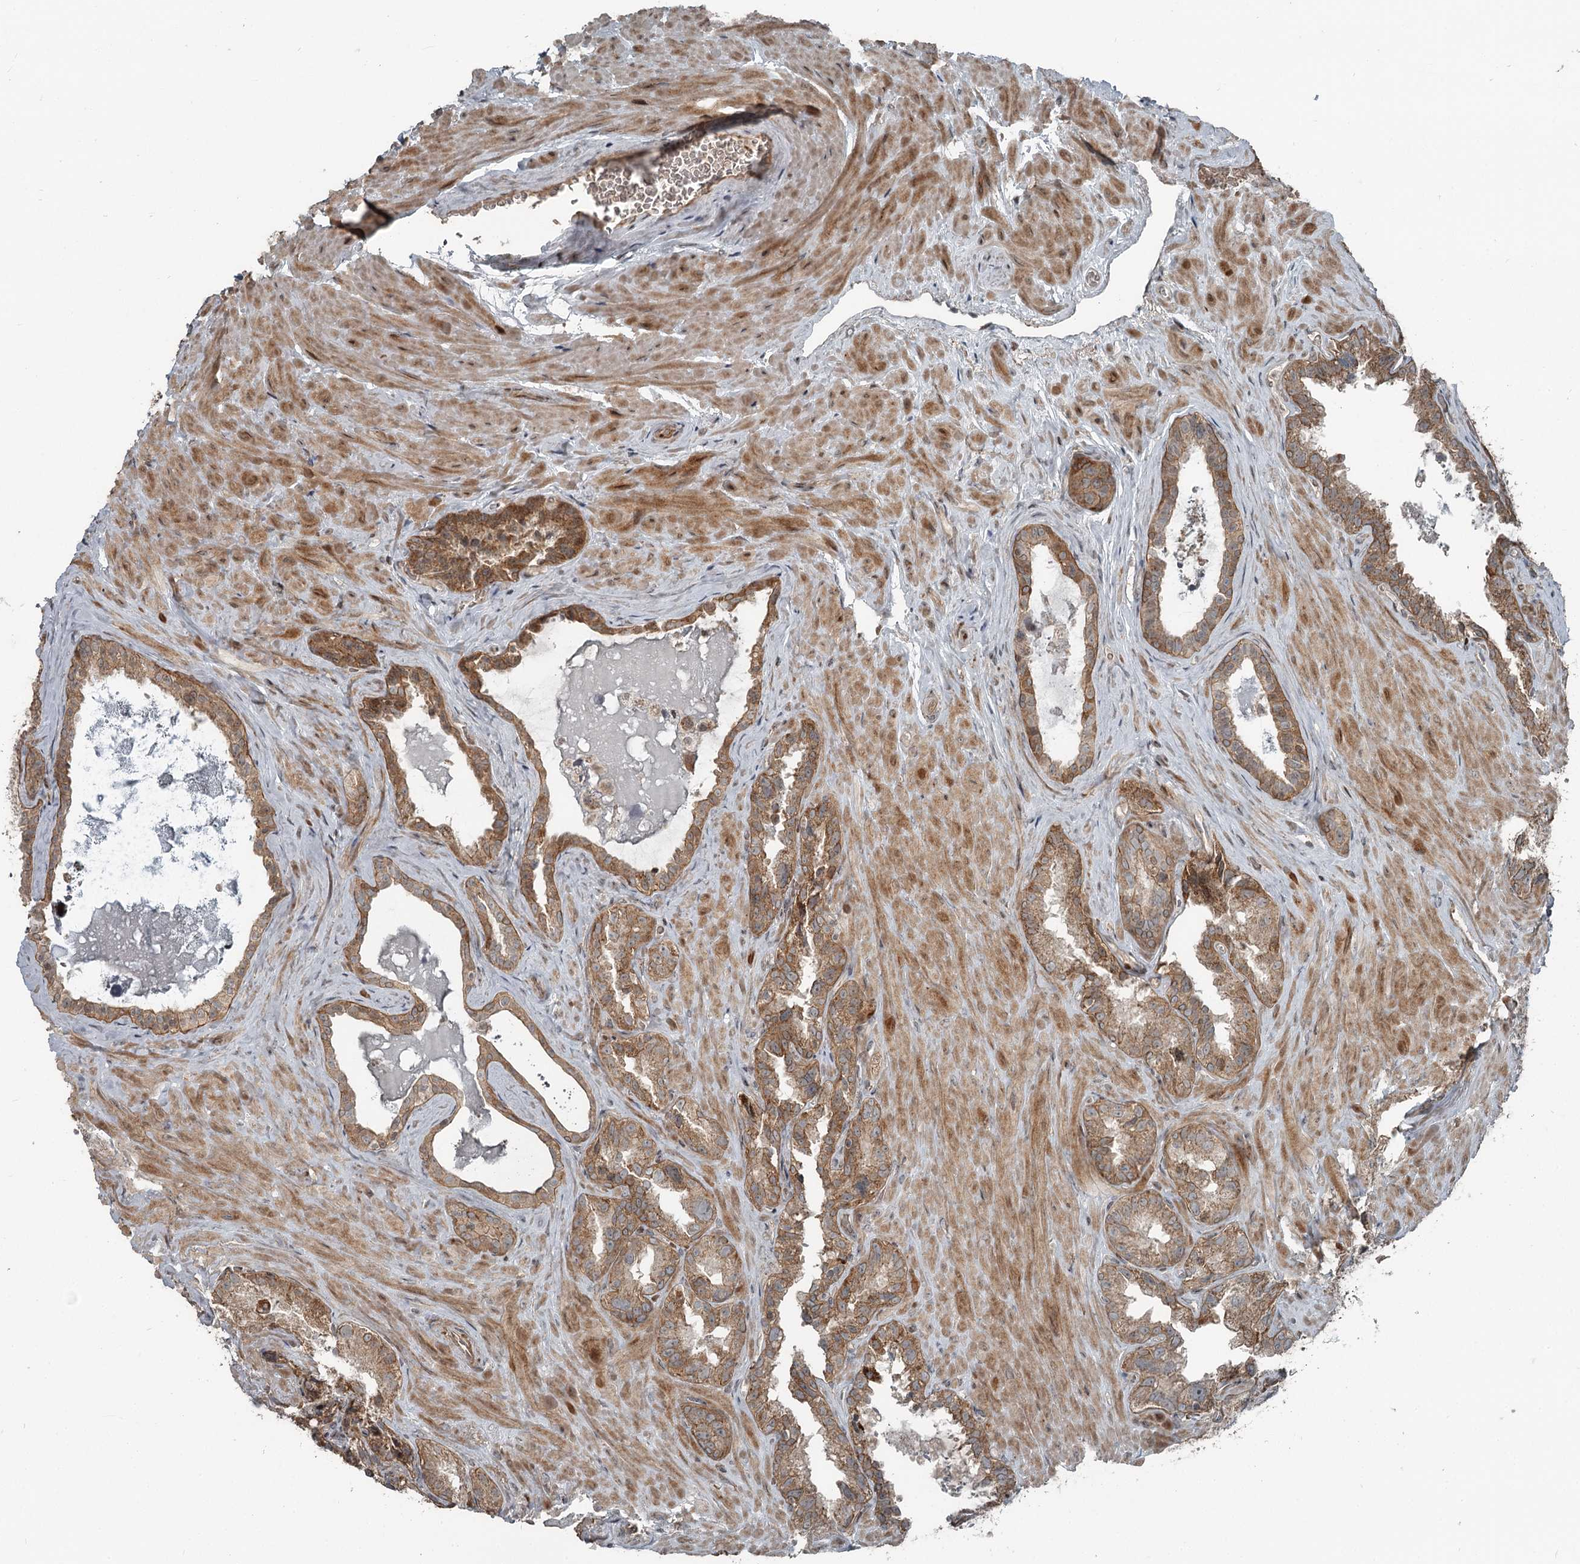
{"staining": {"intensity": "moderate", "quantity": ">75%", "location": "cytoplasmic/membranous"}, "tissue": "seminal vesicle", "cell_type": "Glandular cells", "image_type": "normal", "snomed": [{"axis": "morphology", "description": "Normal tissue, NOS"}, {"axis": "topography", "description": "Seminal veicle"}, {"axis": "topography", "description": "Peripheral nerve tissue"}], "caption": "Protein analysis of unremarkable seminal vesicle displays moderate cytoplasmic/membranous expression in approximately >75% of glandular cells.", "gene": "RASSF8", "patient": {"sex": "male", "age": 67}}